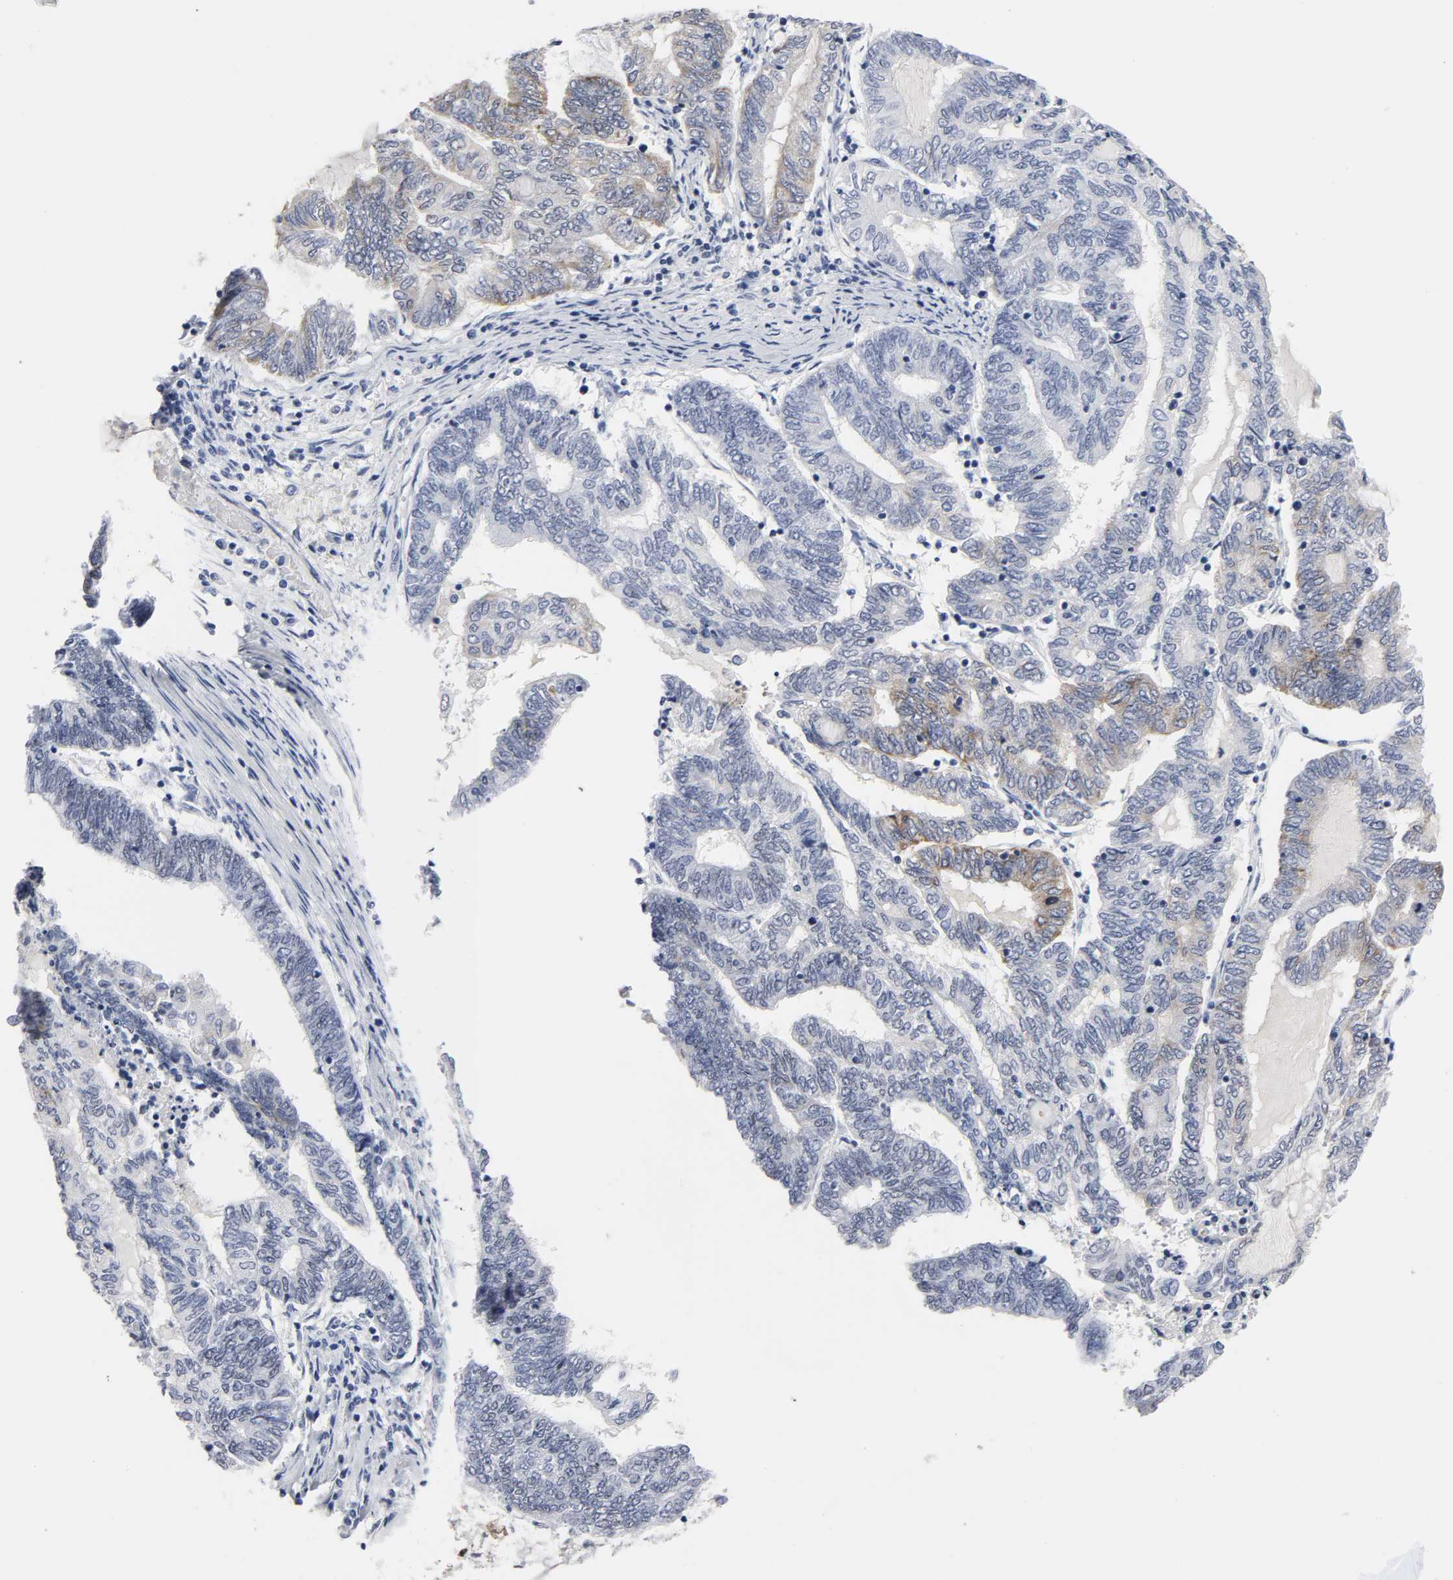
{"staining": {"intensity": "moderate", "quantity": "<25%", "location": "cytoplasmic/membranous"}, "tissue": "endometrial cancer", "cell_type": "Tumor cells", "image_type": "cancer", "snomed": [{"axis": "morphology", "description": "Adenocarcinoma, NOS"}, {"axis": "topography", "description": "Uterus"}, {"axis": "topography", "description": "Endometrium"}], "caption": "Immunohistochemical staining of endometrial adenocarcinoma shows low levels of moderate cytoplasmic/membranous positivity in approximately <25% of tumor cells.", "gene": "GRHL2", "patient": {"sex": "female", "age": 70}}